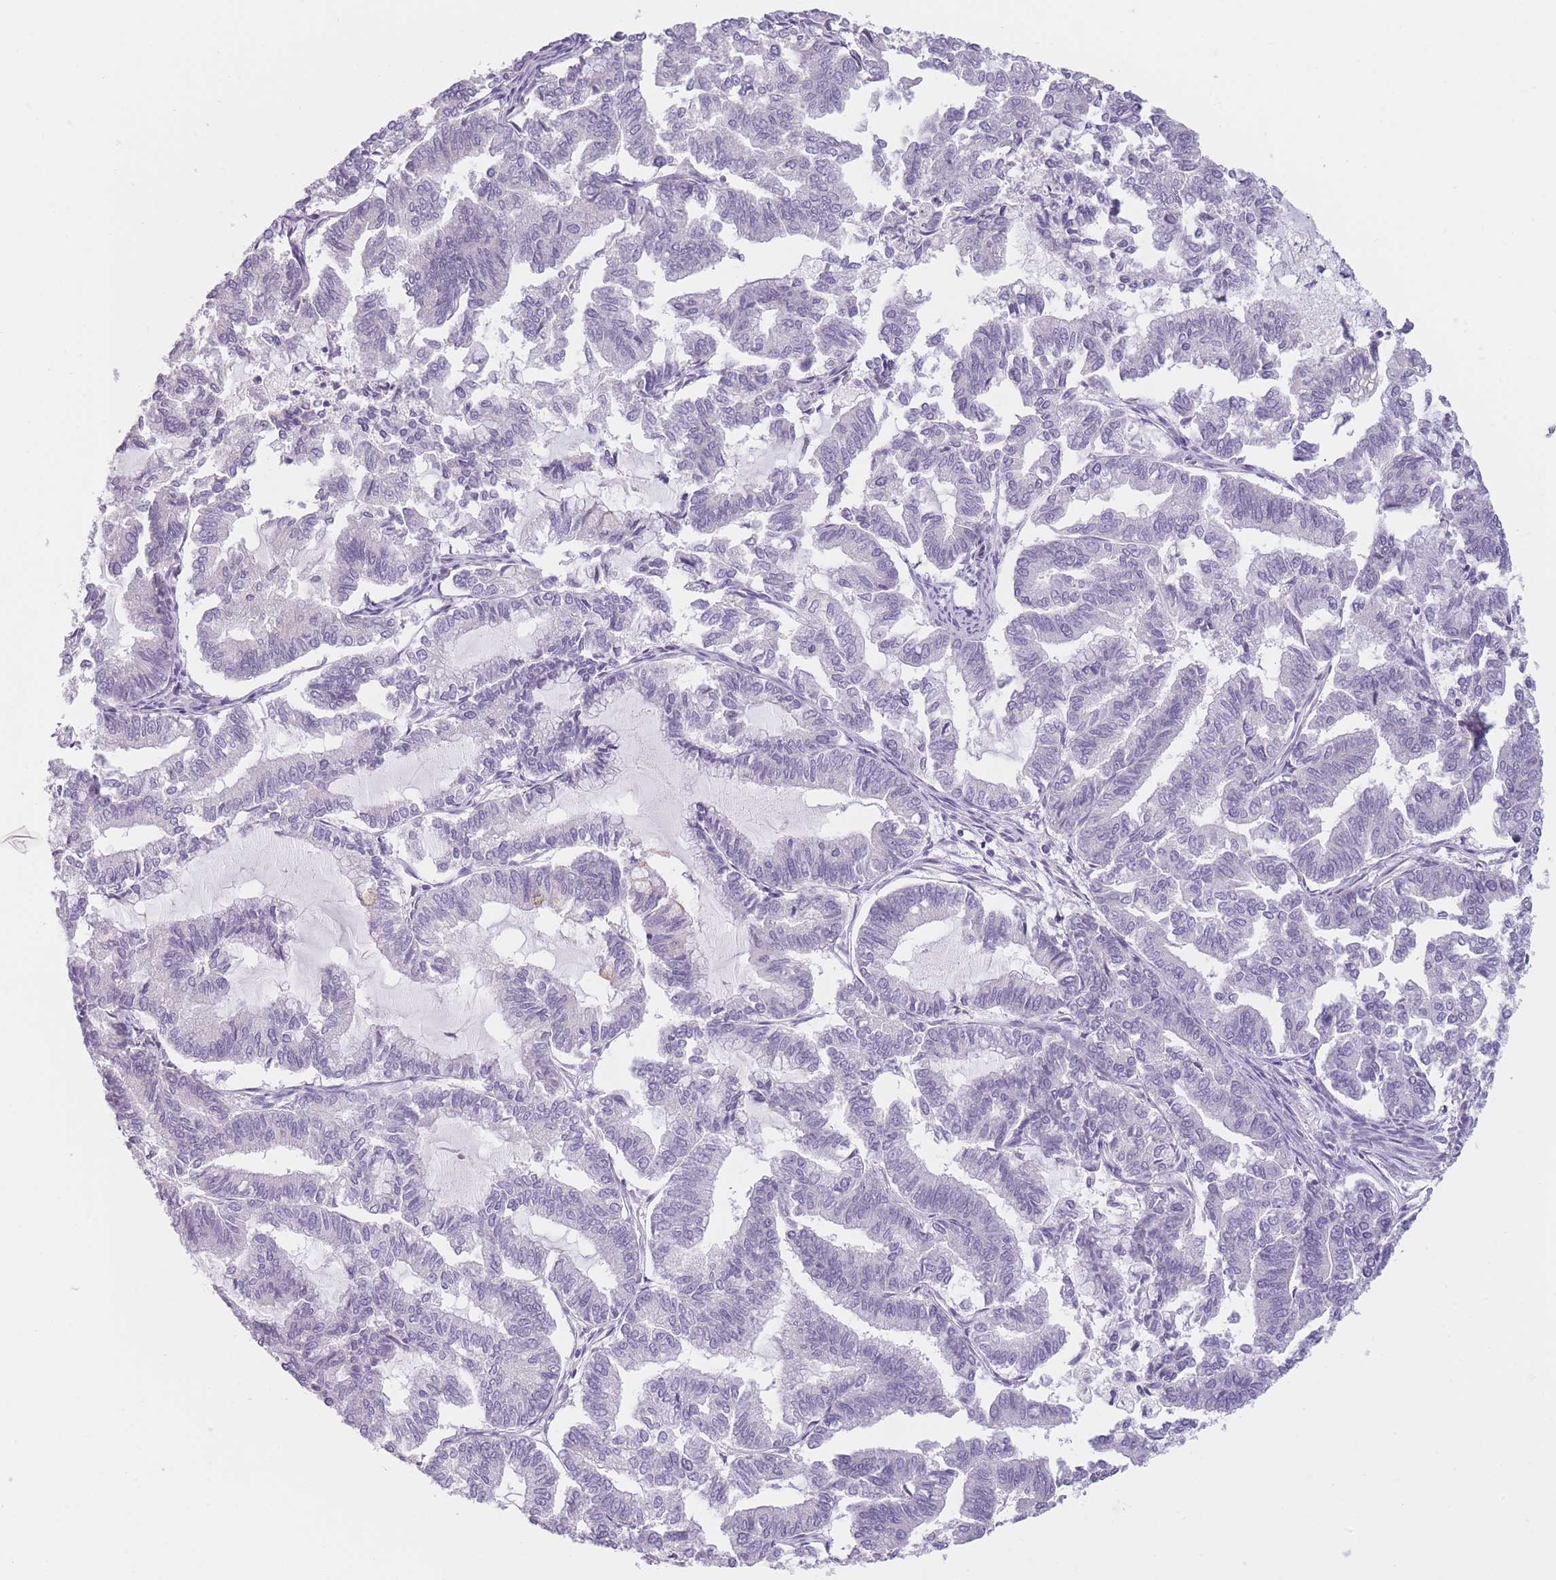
{"staining": {"intensity": "negative", "quantity": "none", "location": "none"}, "tissue": "endometrial cancer", "cell_type": "Tumor cells", "image_type": "cancer", "snomed": [{"axis": "morphology", "description": "Adenocarcinoma, NOS"}, {"axis": "topography", "description": "Endometrium"}], "caption": "Tumor cells show no significant protein expression in endometrial cancer (adenocarcinoma).", "gene": "TMEM236", "patient": {"sex": "female", "age": 79}}